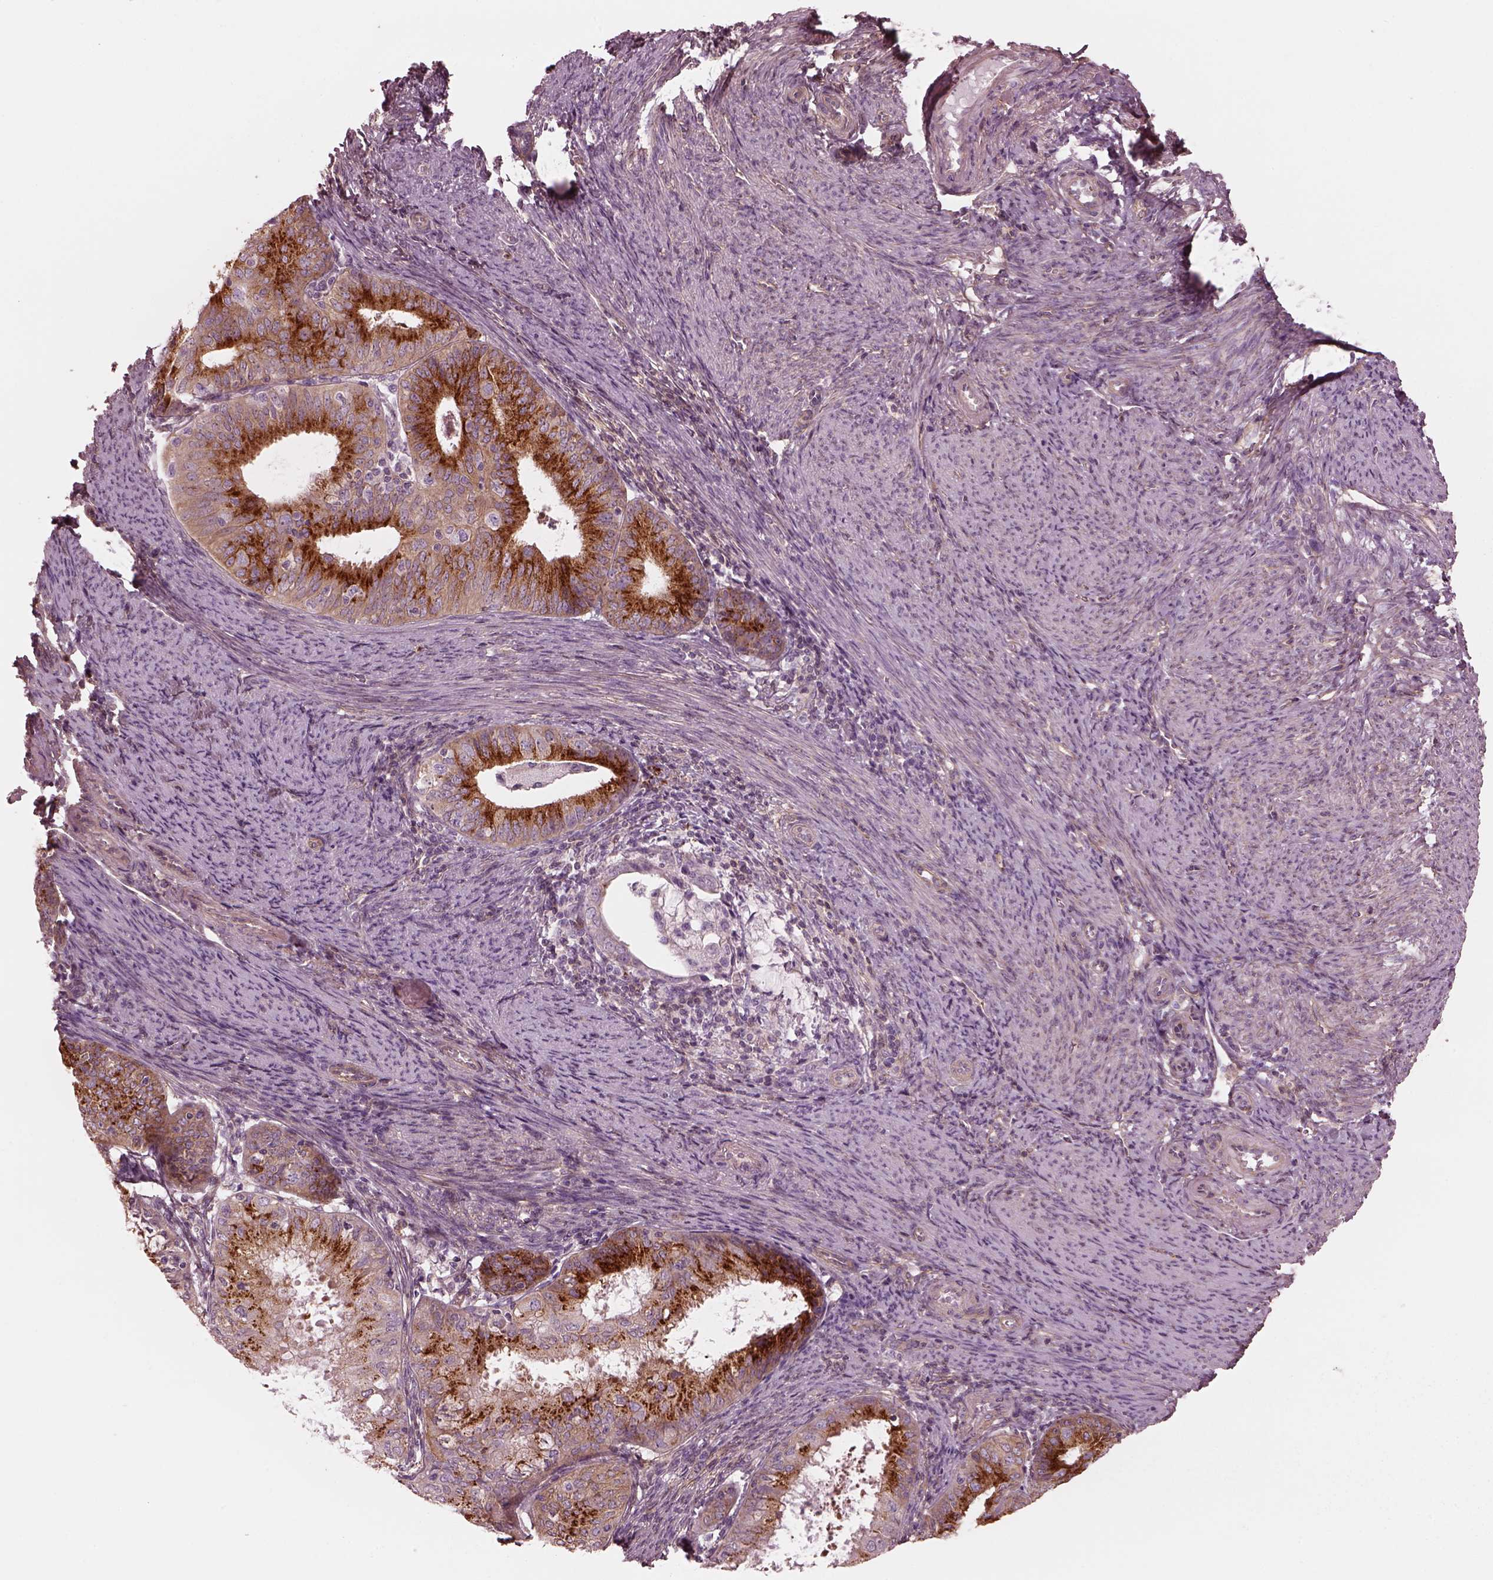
{"staining": {"intensity": "strong", "quantity": ">75%", "location": "cytoplasmic/membranous"}, "tissue": "endometrial cancer", "cell_type": "Tumor cells", "image_type": "cancer", "snomed": [{"axis": "morphology", "description": "Adenocarcinoma, NOS"}, {"axis": "topography", "description": "Endometrium"}], "caption": "DAB immunohistochemical staining of endometrial cancer (adenocarcinoma) demonstrates strong cytoplasmic/membranous protein expression in approximately >75% of tumor cells.", "gene": "ELAPOR1", "patient": {"sex": "female", "age": 57}}